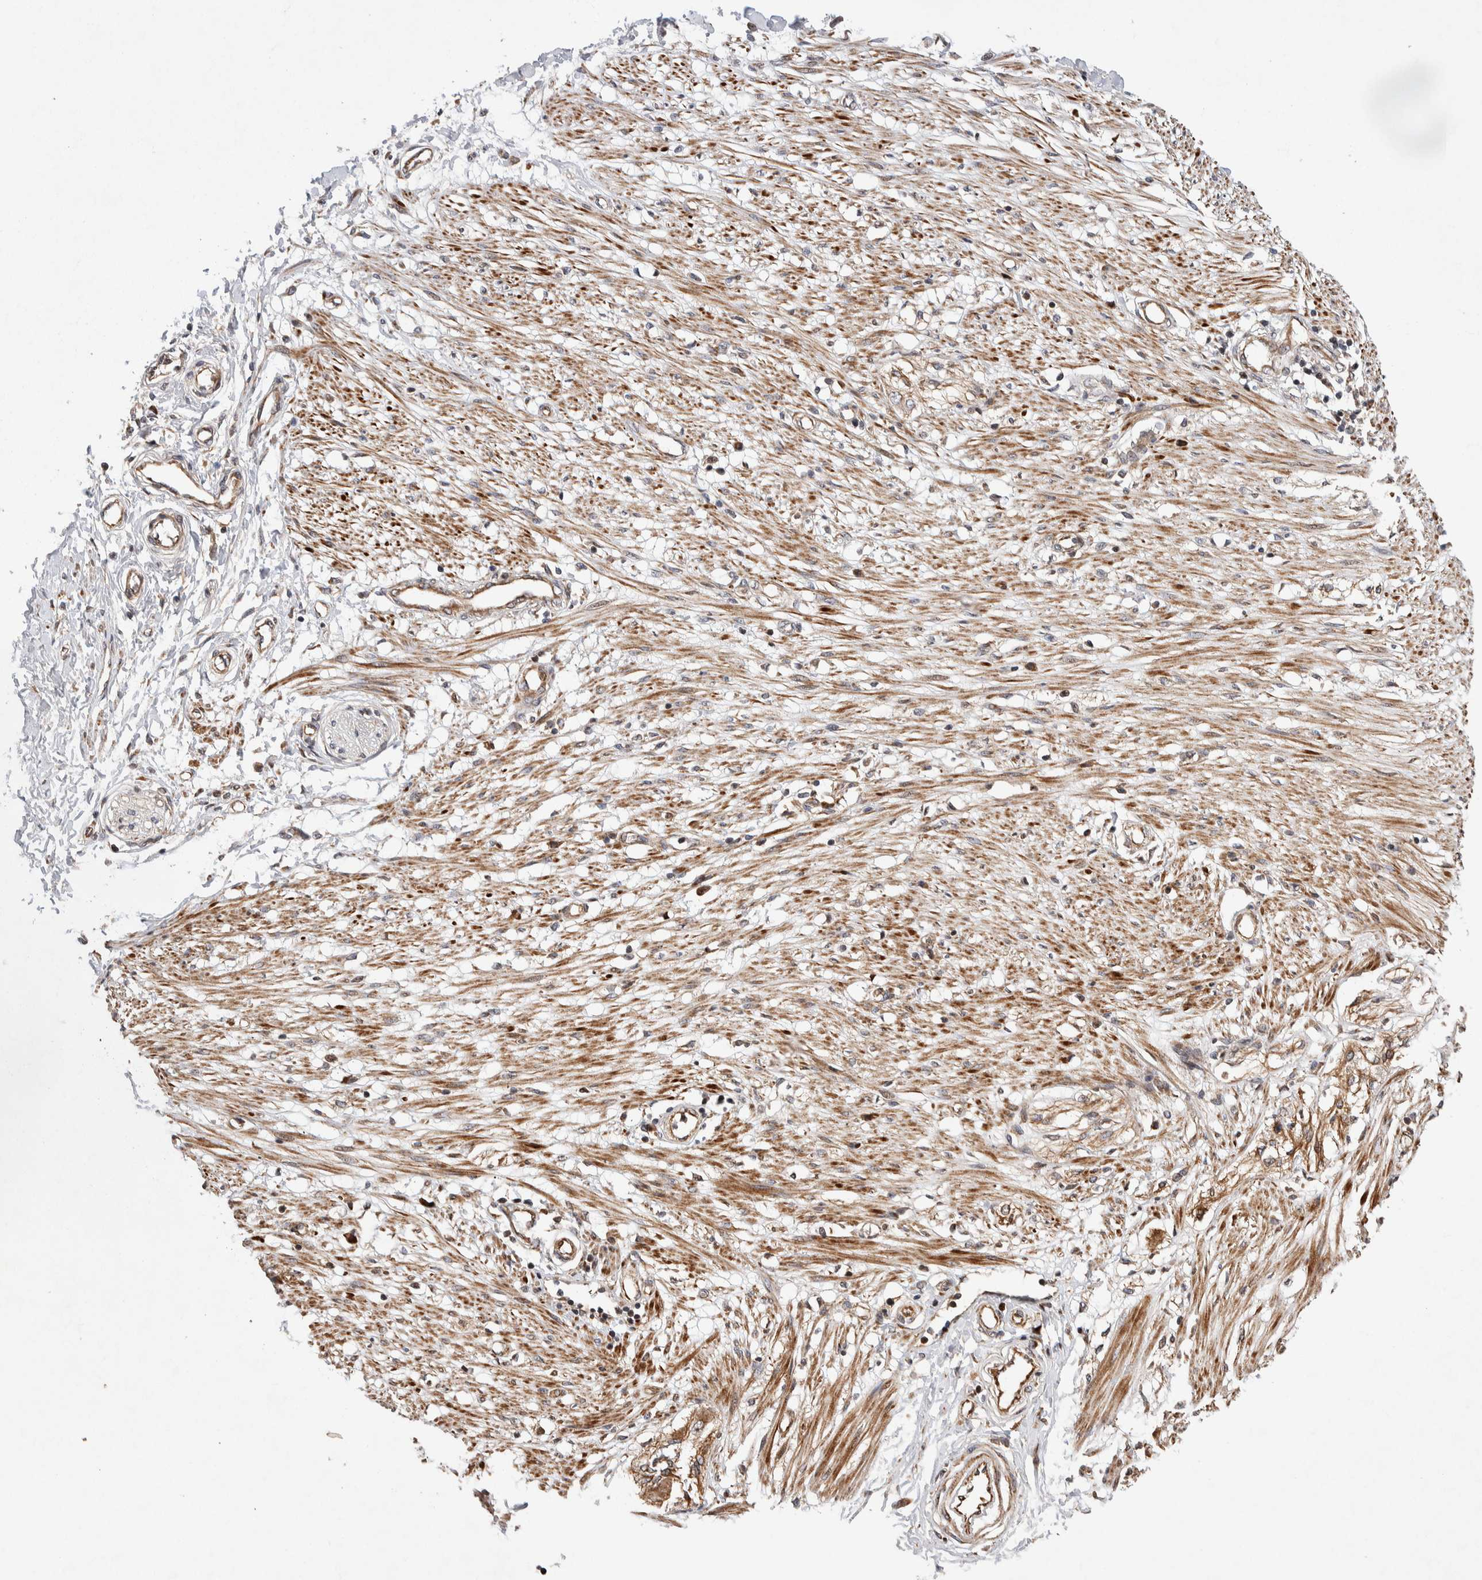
{"staining": {"intensity": "moderate", "quantity": "25%-75%", "location": "cytoplasmic/membranous"}, "tissue": "adipose tissue", "cell_type": "Adipocytes", "image_type": "normal", "snomed": [{"axis": "morphology", "description": "Normal tissue, NOS"}, {"axis": "morphology", "description": "Adenocarcinoma, NOS"}, {"axis": "topography", "description": "Colon"}, {"axis": "topography", "description": "Peripheral nerve tissue"}], "caption": "Immunohistochemical staining of normal adipose tissue displays moderate cytoplasmic/membranous protein staining in about 25%-75% of adipocytes.", "gene": "LZTS1", "patient": {"sex": "male", "age": 14}}